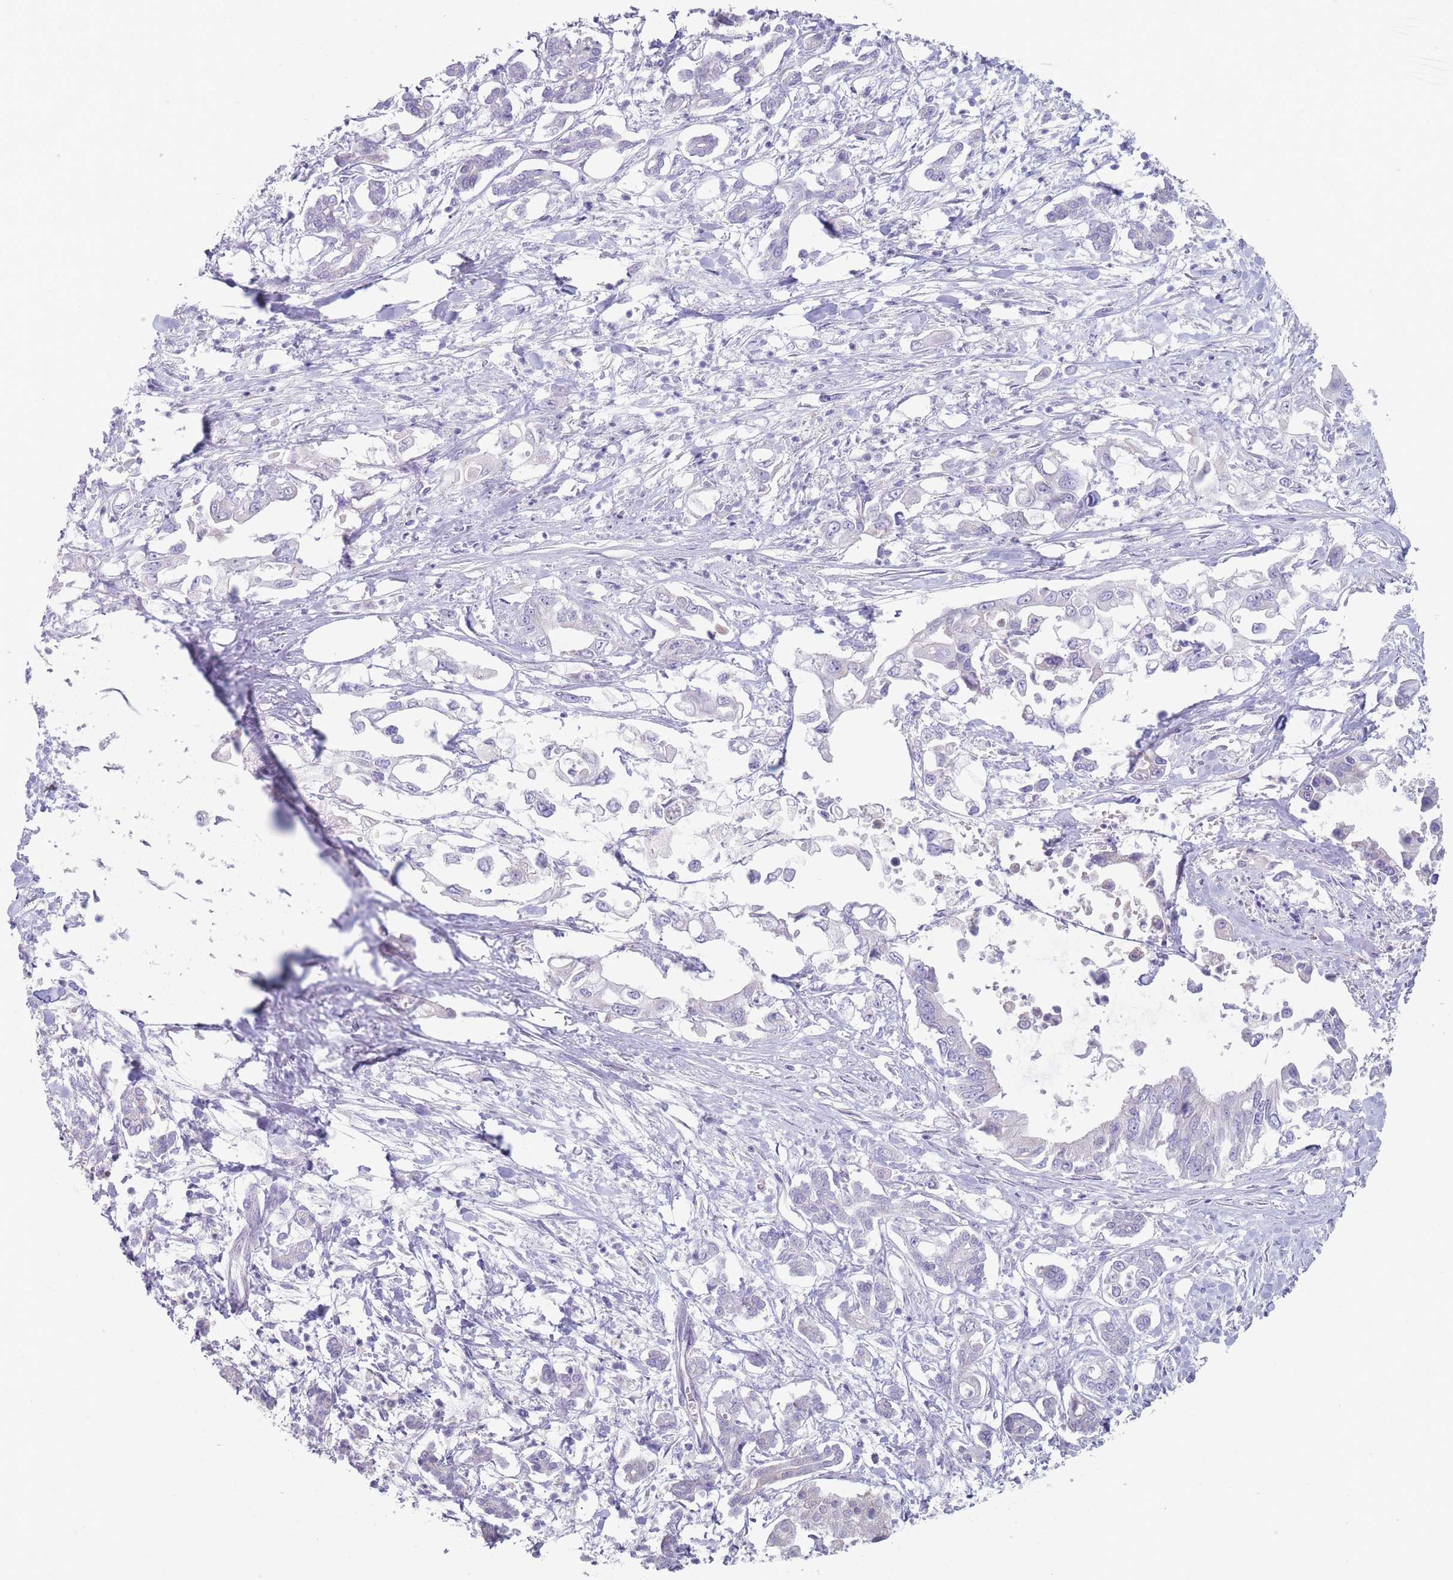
{"staining": {"intensity": "negative", "quantity": "none", "location": "none"}, "tissue": "pancreatic cancer", "cell_type": "Tumor cells", "image_type": "cancer", "snomed": [{"axis": "morphology", "description": "Adenocarcinoma, NOS"}, {"axis": "topography", "description": "Pancreas"}], "caption": "Tumor cells are negative for brown protein staining in pancreatic cancer (adenocarcinoma).", "gene": "MRPS14", "patient": {"sex": "male", "age": 61}}